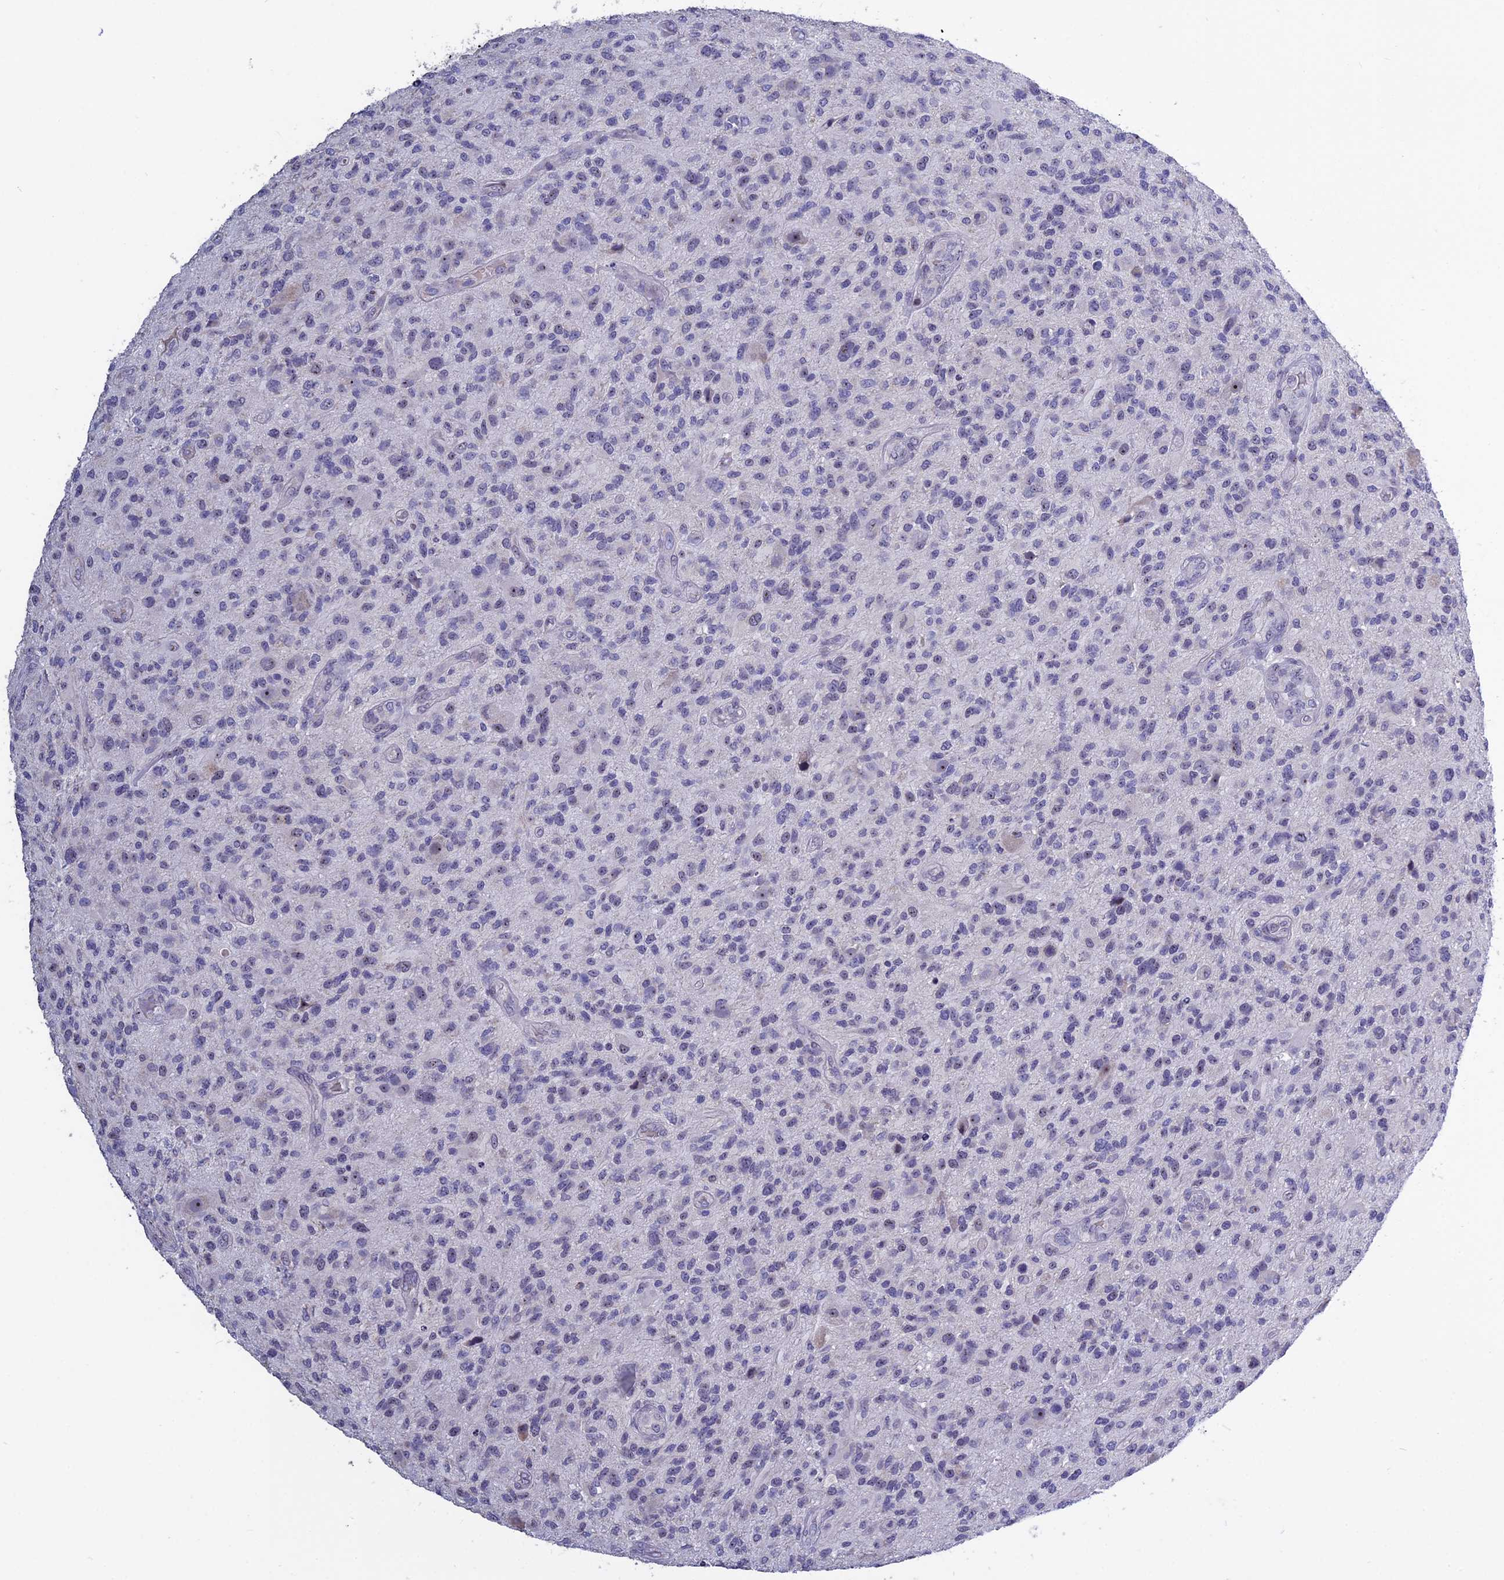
{"staining": {"intensity": "negative", "quantity": "none", "location": "none"}, "tissue": "glioma", "cell_type": "Tumor cells", "image_type": "cancer", "snomed": [{"axis": "morphology", "description": "Glioma, malignant, High grade"}, {"axis": "topography", "description": "Brain"}], "caption": "Glioma was stained to show a protein in brown. There is no significant positivity in tumor cells.", "gene": "KNOP1", "patient": {"sex": "male", "age": 47}}